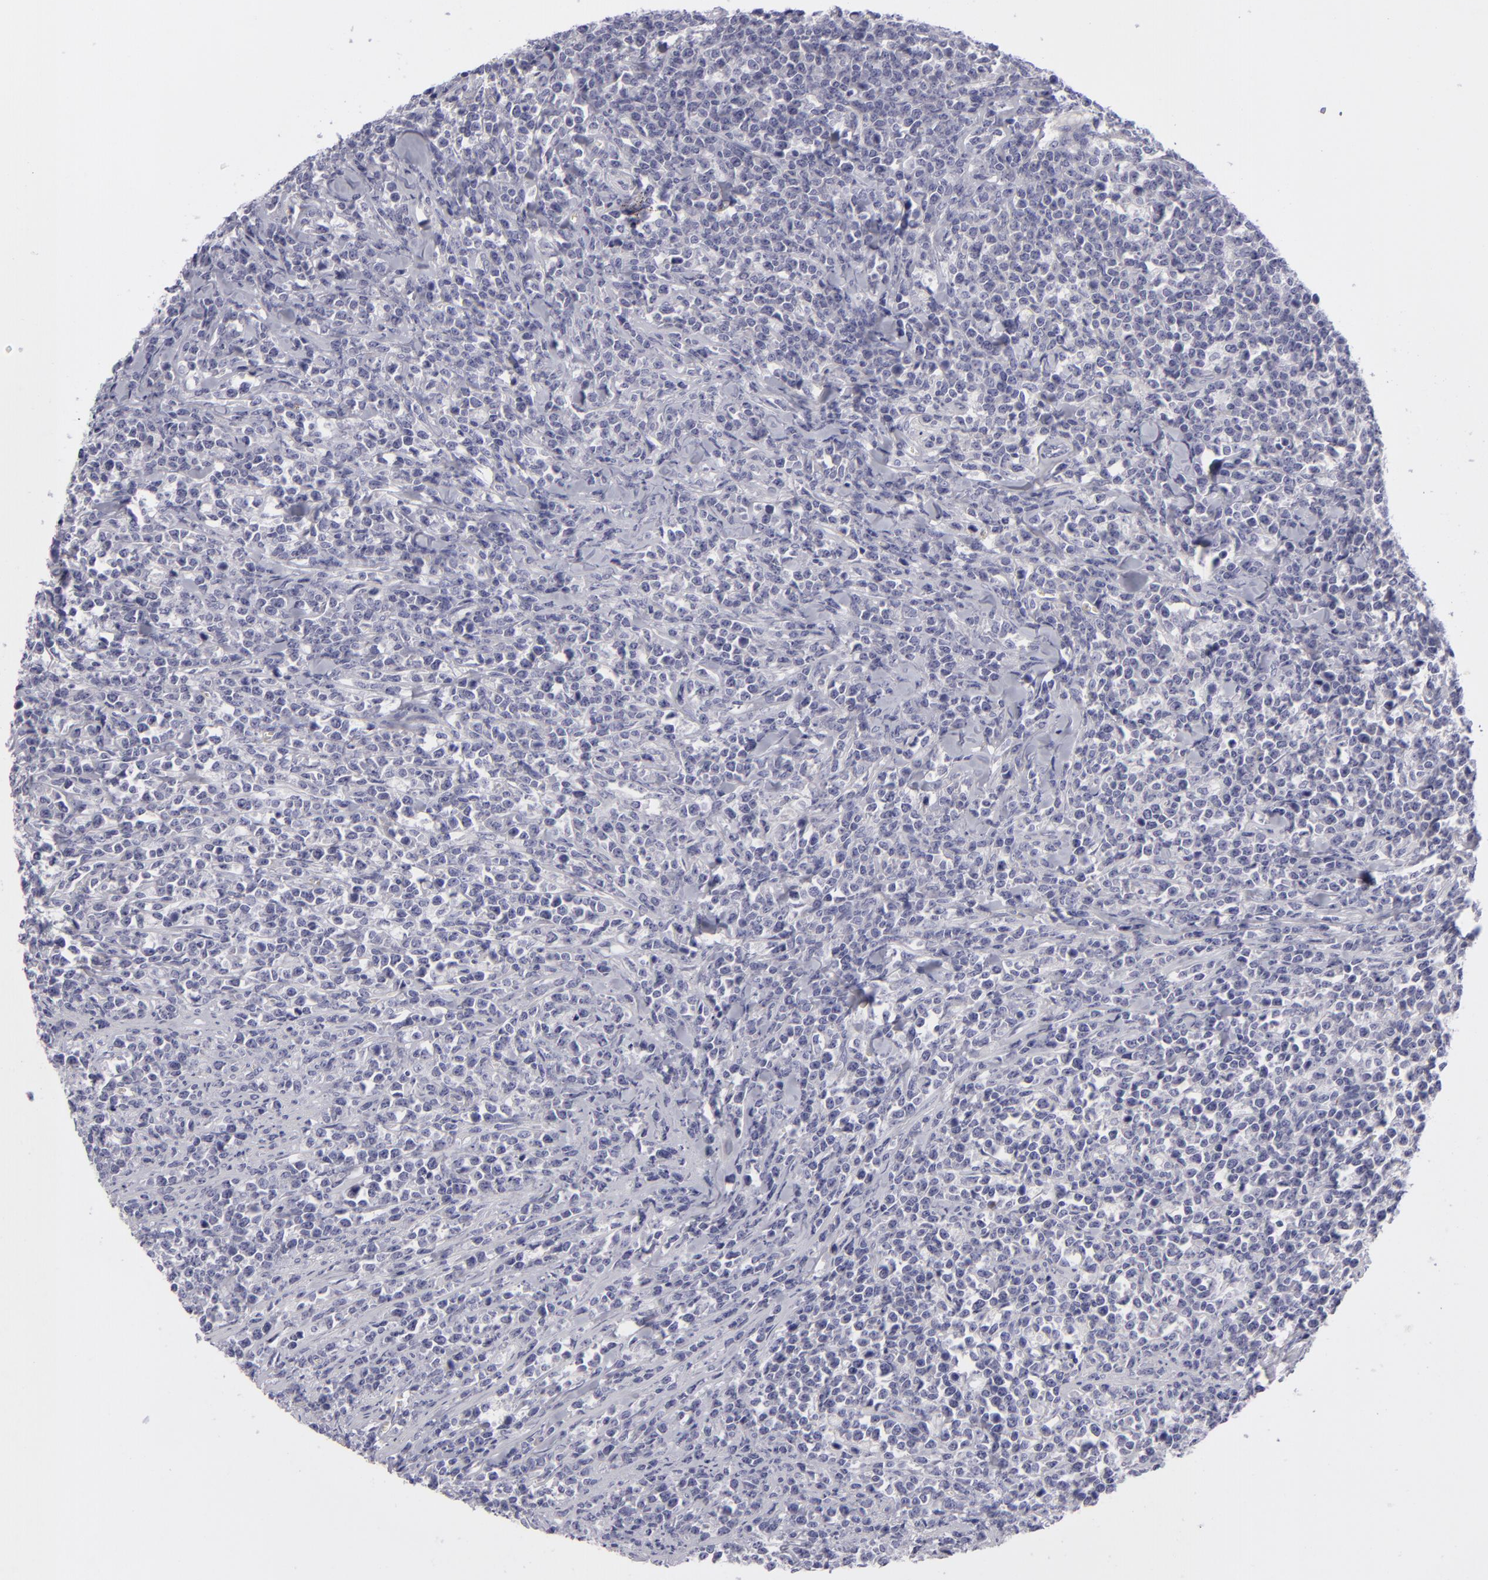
{"staining": {"intensity": "negative", "quantity": "none", "location": "none"}, "tissue": "lymphoma", "cell_type": "Tumor cells", "image_type": "cancer", "snomed": [{"axis": "morphology", "description": "Malignant lymphoma, non-Hodgkin's type, High grade"}, {"axis": "topography", "description": "Small intestine"}, {"axis": "topography", "description": "Colon"}], "caption": "The immunohistochemistry (IHC) micrograph has no significant expression in tumor cells of lymphoma tissue.", "gene": "DLG4", "patient": {"sex": "male", "age": 8}}